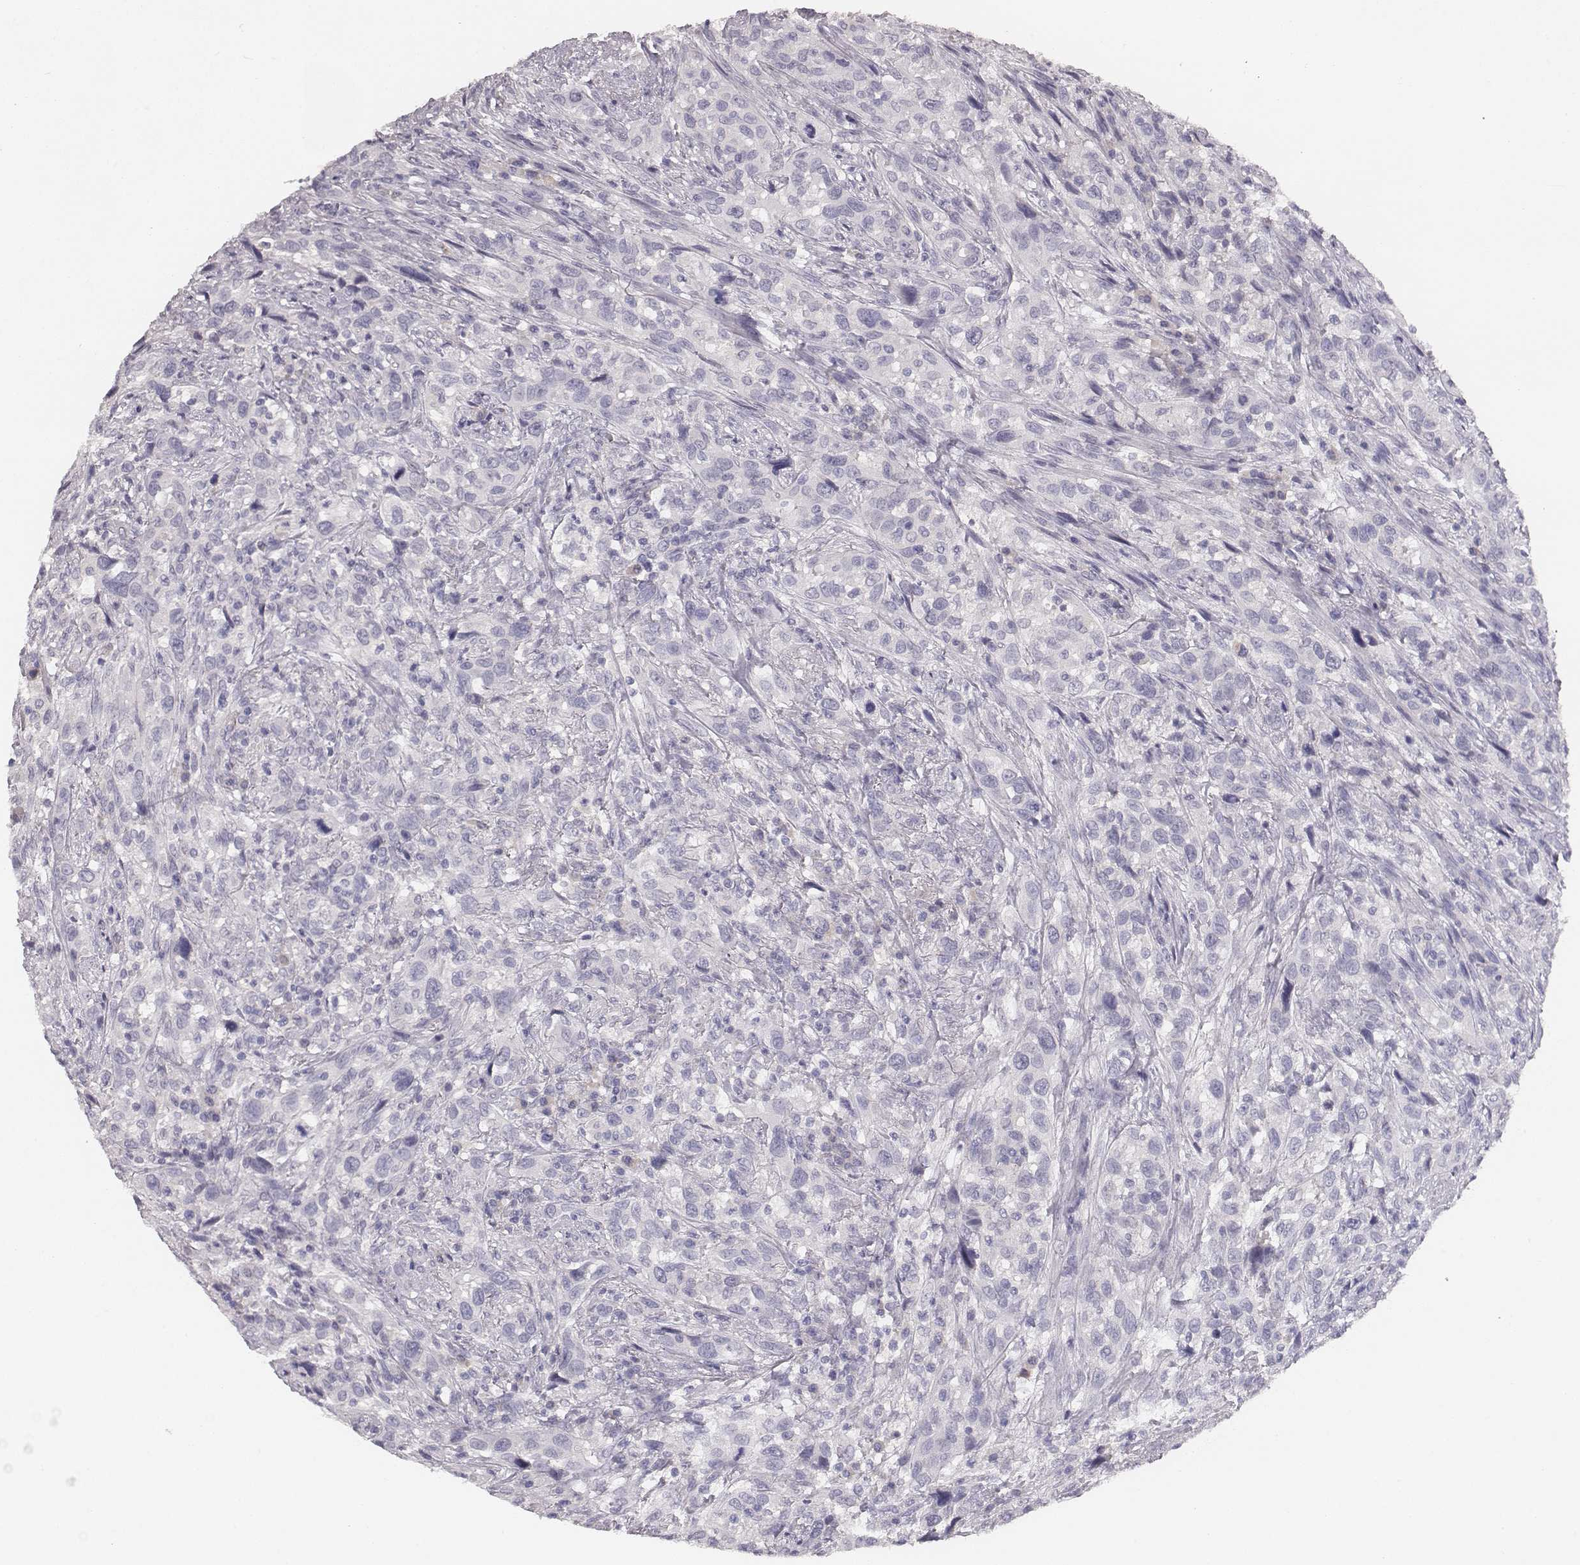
{"staining": {"intensity": "negative", "quantity": "none", "location": "none"}, "tissue": "urothelial cancer", "cell_type": "Tumor cells", "image_type": "cancer", "snomed": [{"axis": "morphology", "description": "Urothelial carcinoma, NOS"}, {"axis": "morphology", "description": "Urothelial carcinoma, High grade"}, {"axis": "topography", "description": "Urinary bladder"}], "caption": "This is an immunohistochemistry (IHC) photomicrograph of urothelial cancer. There is no expression in tumor cells.", "gene": "MYH6", "patient": {"sex": "female", "age": 64}}